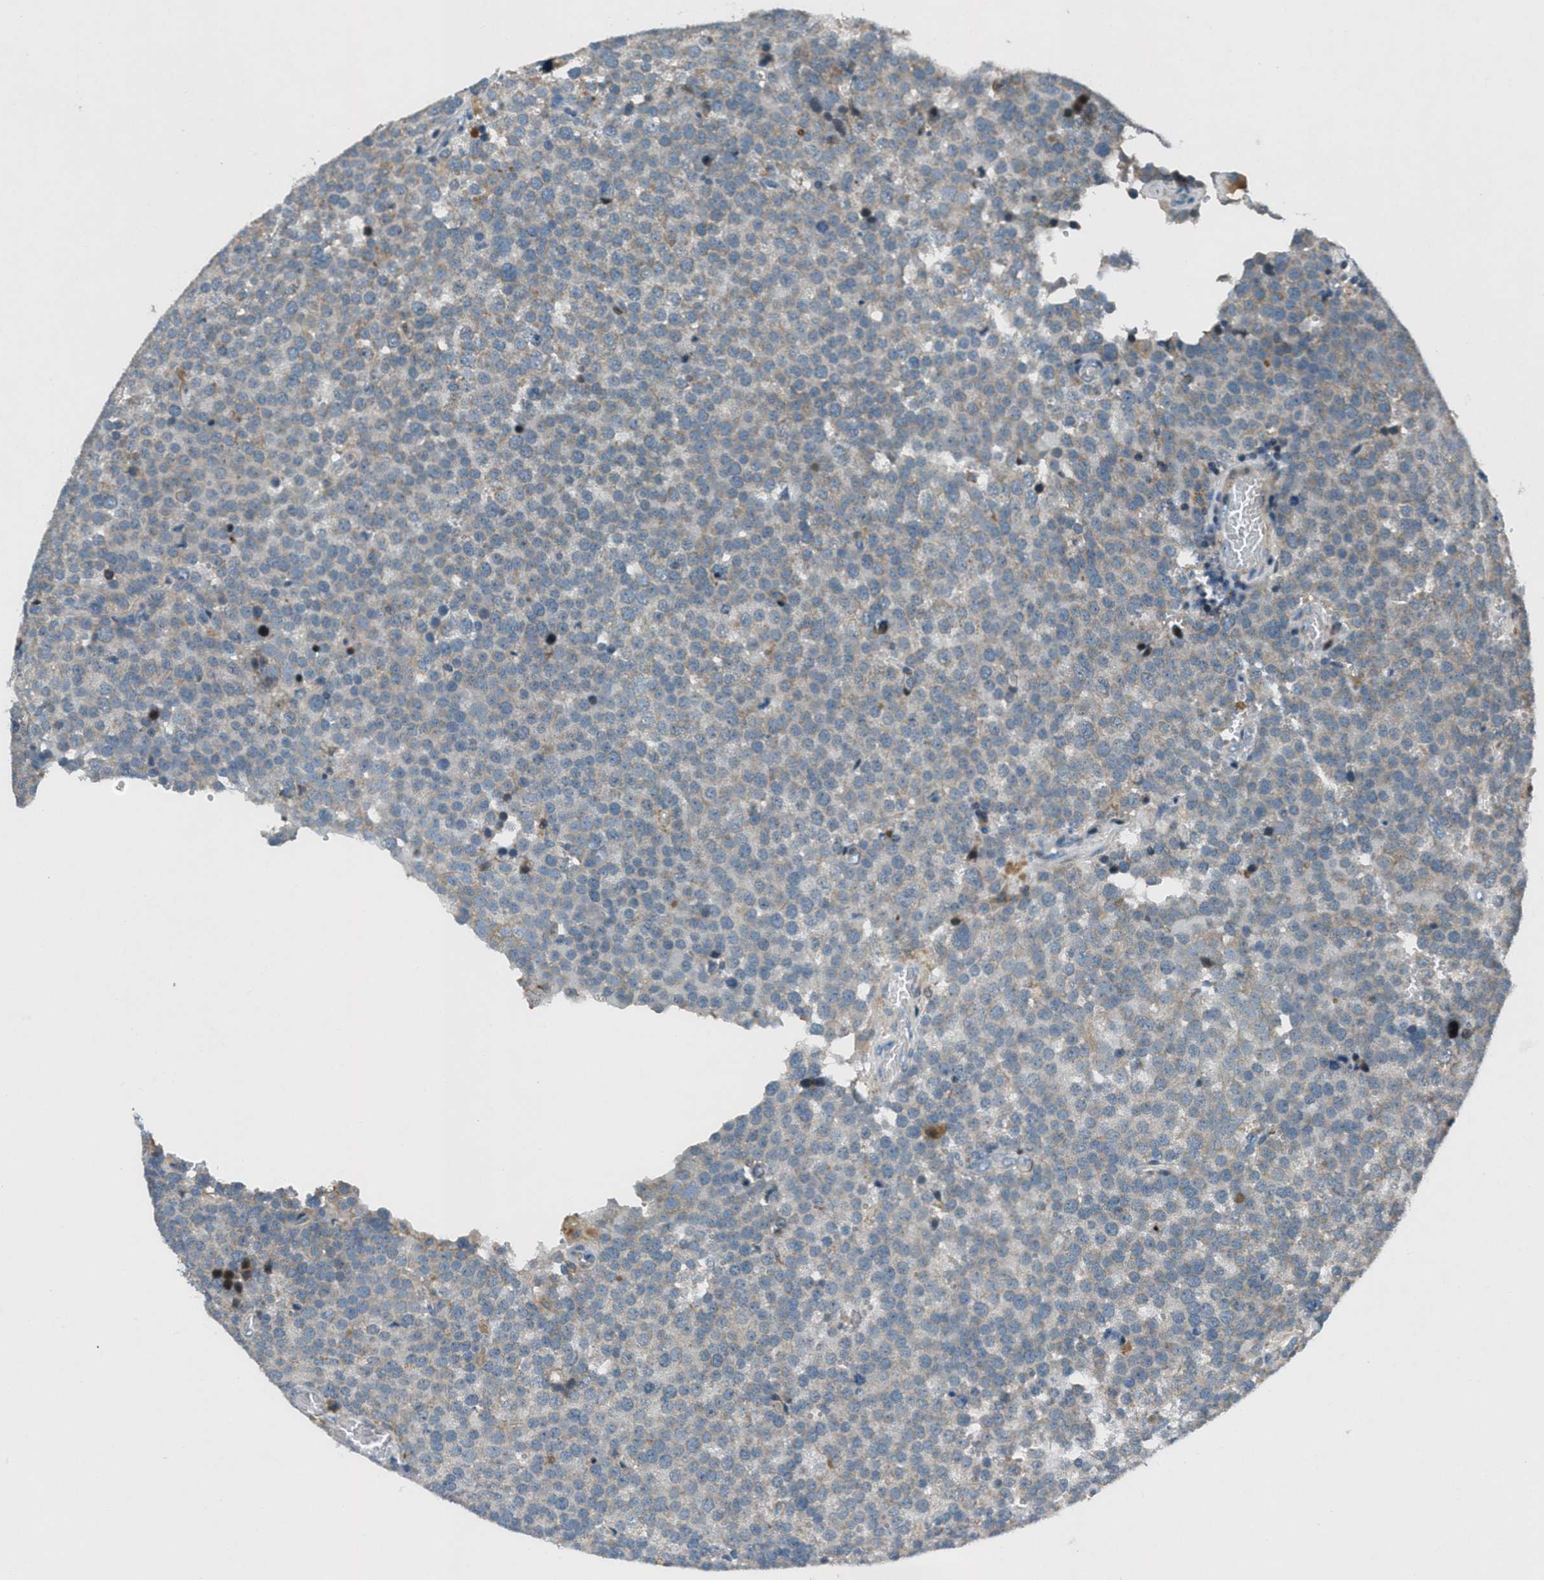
{"staining": {"intensity": "weak", "quantity": ">75%", "location": "cytoplasmic/membranous"}, "tissue": "testis cancer", "cell_type": "Tumor cells", "image_type": "cancer", "snomed": [{"axis": "morphology", "description": "Normal tissue, NOS"}, {"axis": "morphology", "description": "Seminoma, NOS"}, {"axis": "topography", "description": "Testis"}], "caption": "The histopathology image displays immunohistochemical staining of testis cancer. There is weak cytoplasmic/membranous positivity is seen in about >75% of tumor cells.", "gene": "CLEC2D", "patient": {"sex": "male", "age": 71}}